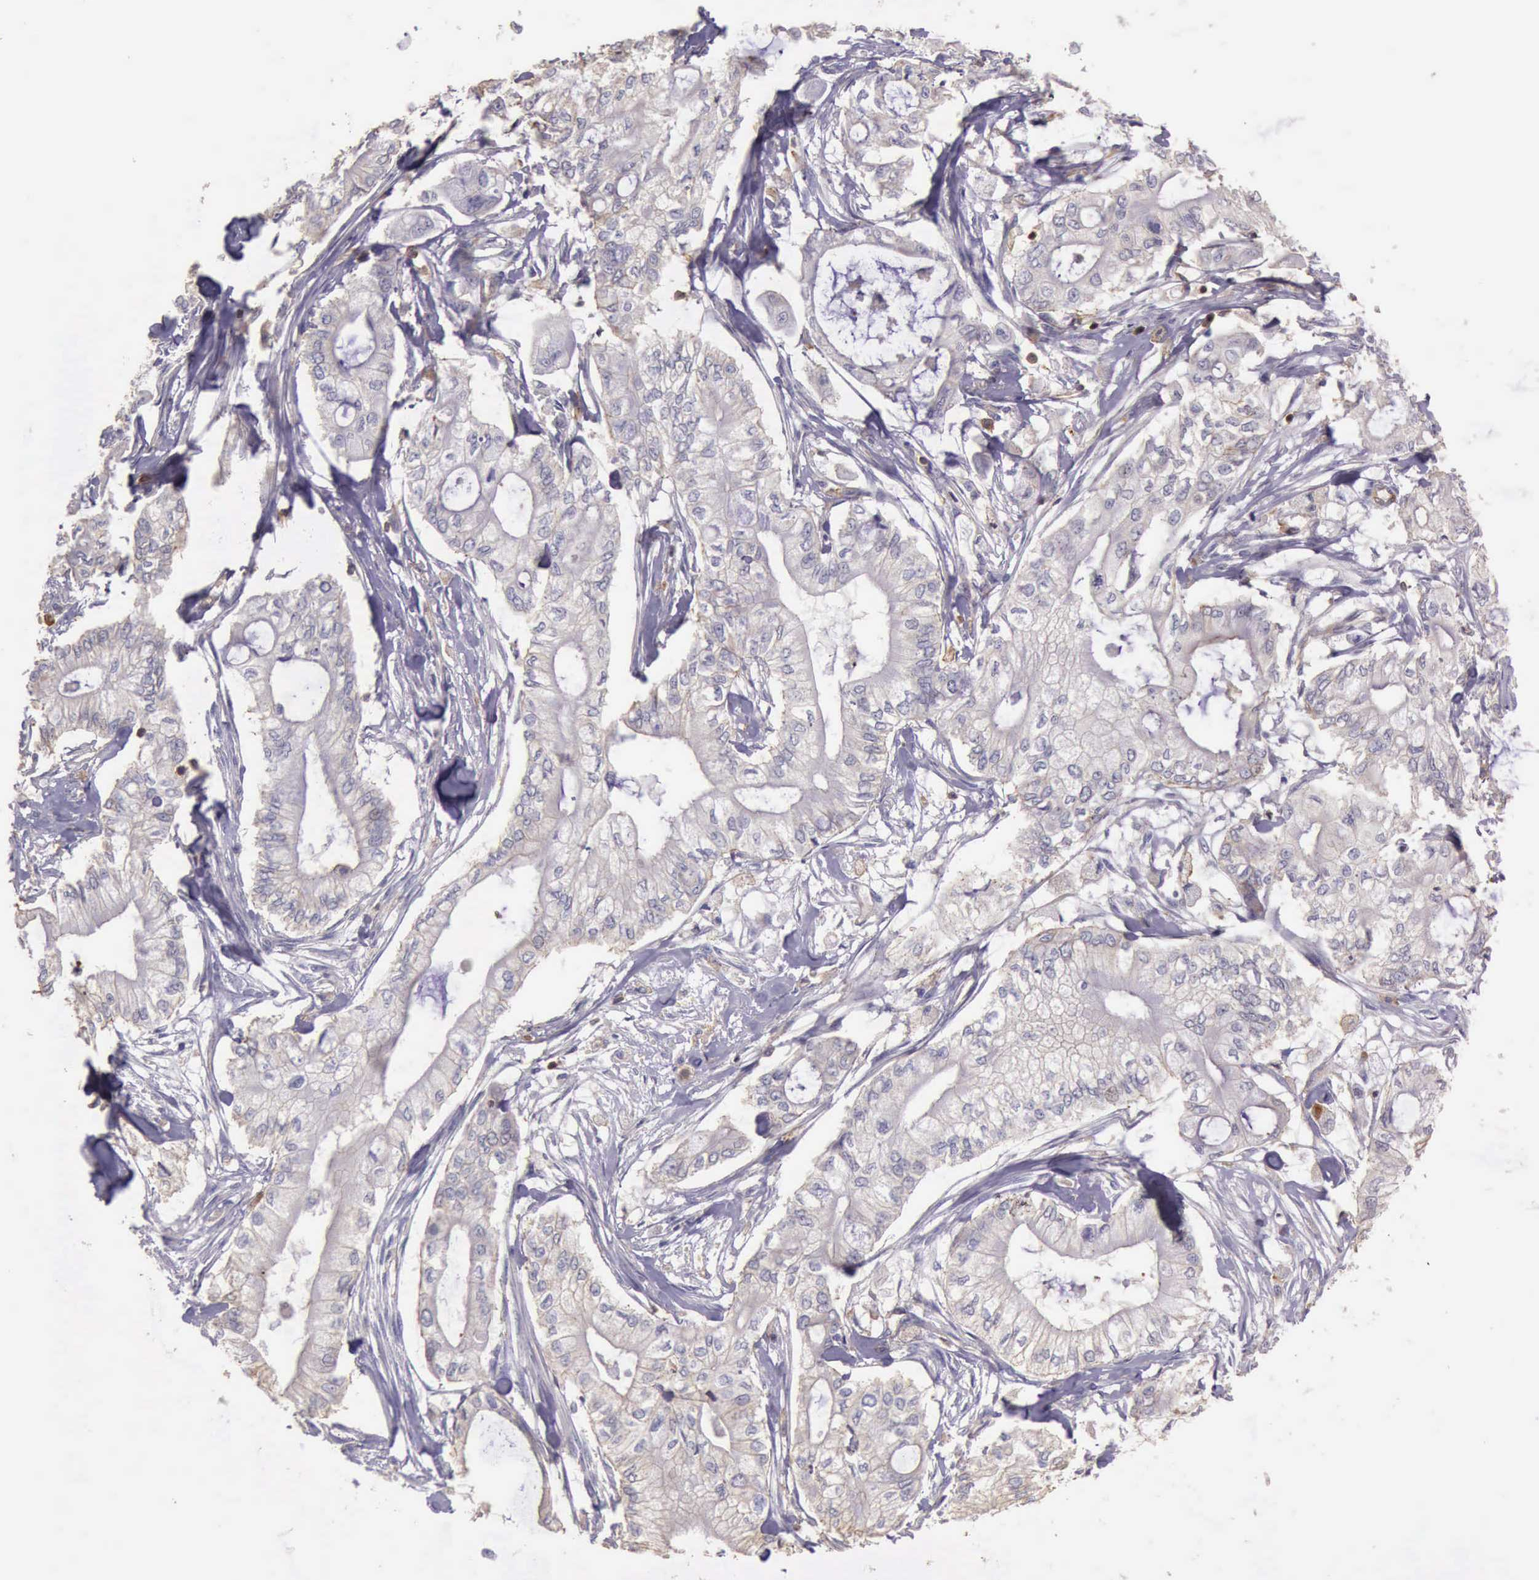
{"staining": {"intensity": "negative", "quantity": "none", "location": "none"}, "tissue": "pancreatic cancer", "cell_type": "Tumor cells", "image_type": "cancer", "snomed": [{"axis": "morphology", "description": "Adenocarcinoma, NOS"}, {"axis": "topography", "description": "Pancreas"}], "caption": "A histopathology image of human pancreatic adenocarcinoma is negative for staining in tumor cells.", "gene": "ARHGAP4", "patient": {"sex": "male", "age": 79}}